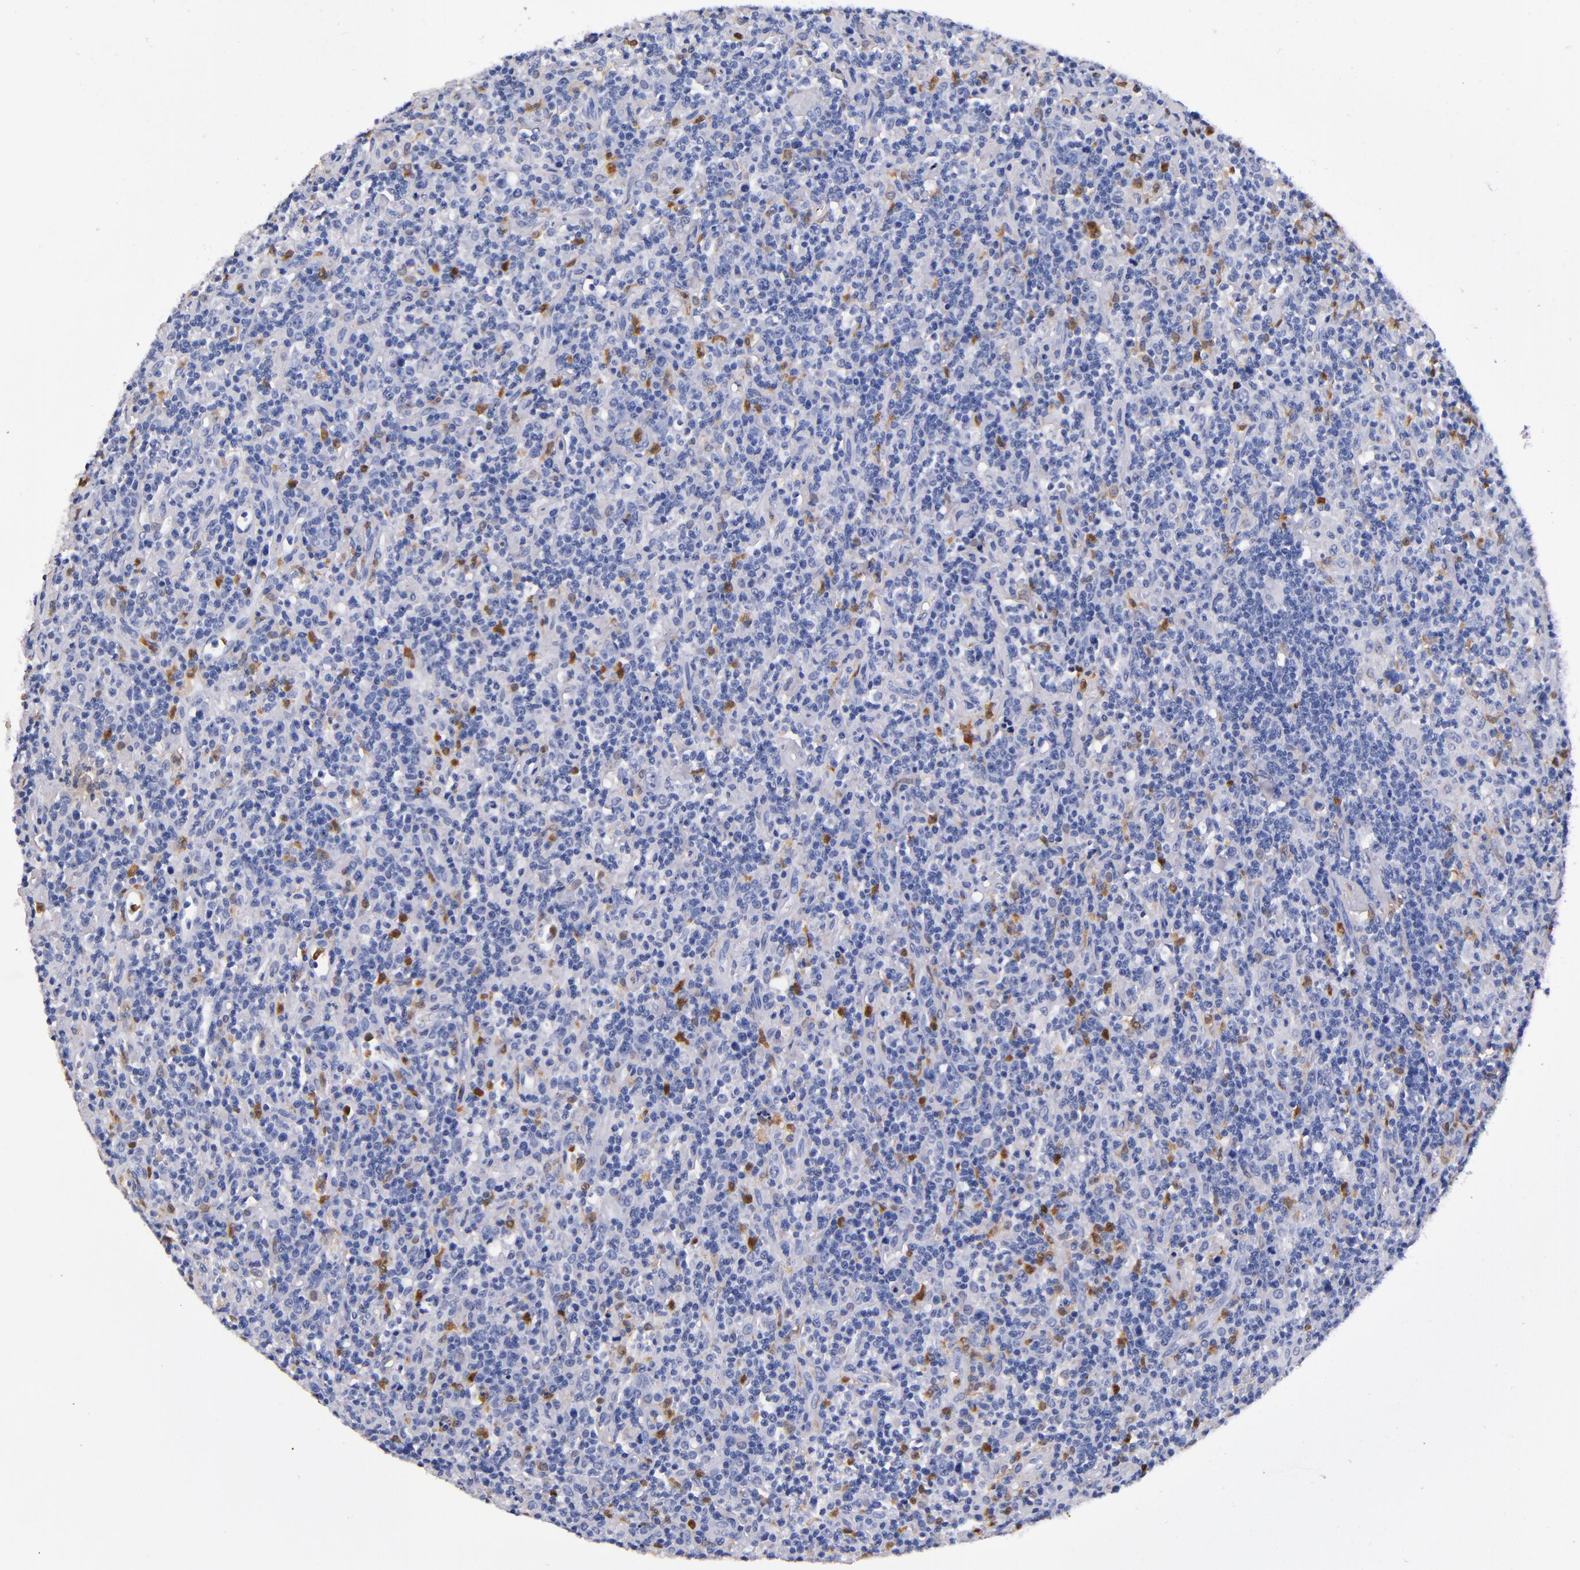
{"staining": {"intensity": "strong", "quantity": "<25%", "location": "cytoplasmic/membranous,nuclear"}, "tissue": "lymphoma", "cell_type": "Tumor cells", "image_type": "cancer", "snomed": [{"axis": "morphology", "description": "Hodgkin's disease, NOS"}, {"axis": "topography", "description": "Lymph node"}], "caption": "IHC photomicrograph of human lymphoma stained for a protein (brown), which displays medium levels of strong cytoplasmic/membranous and nuclear staining in approximately <25% of tumor cells.", "gene": "S100A8", "patient": {"sex": "male", "age": 65}}